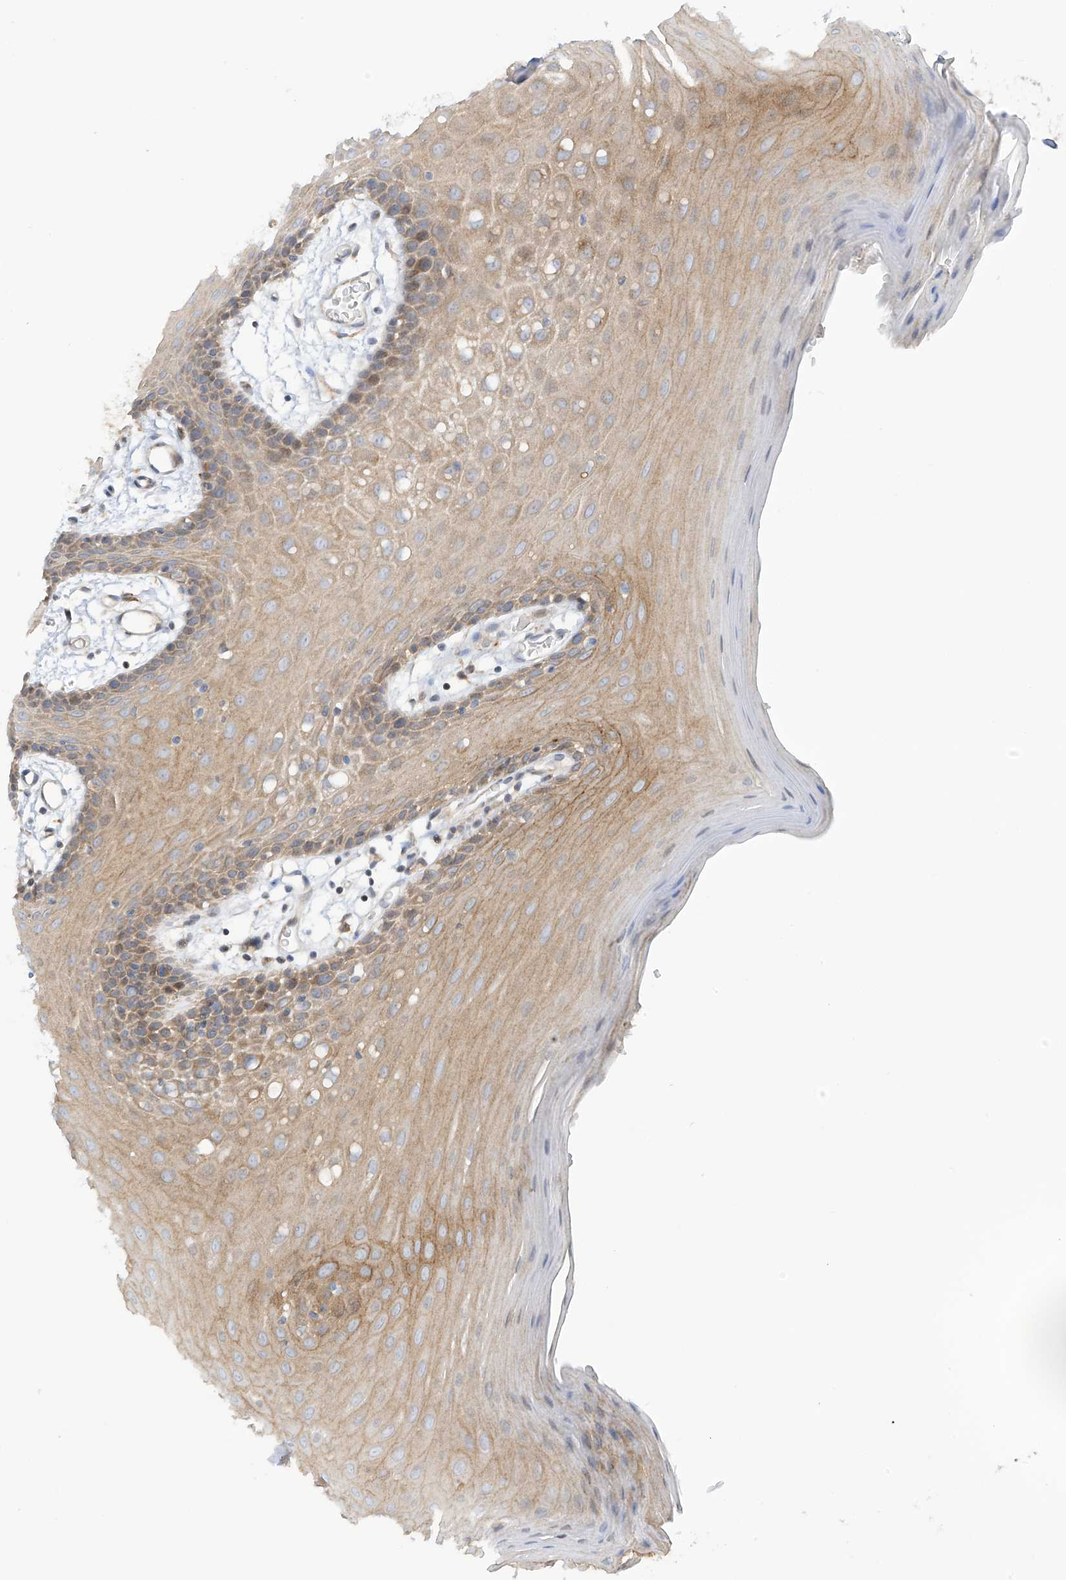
{"staining": {"intensity": "moderate", "quantity": ">75%", "location": "cytoplasmic/membranous"}, "tissue": "oral mucosa", "cell_type": "Squamous epithelial cells", "image_type": "normal", "snomed": [{"axis": "morphology", "description": "Normal tissue, NOS"}, {"axis": "topography", "description": "Skeletal muscle"}, {"axis": "topography", "description": "Oral tissue"}, {"axis": "topography", "description": "Salivary gland"}, {"axis": "topography", "description": "Peripheral nerve tissue"}], "caption": "Oral mucosa stained with DAB IHC reveals medium levels of moderate cytoplasmic/membranous positivity in approximately >75% of squamous epithelial cells.", "gene": "ZNF641", "patient": {"sex": "male", "age": 54}}